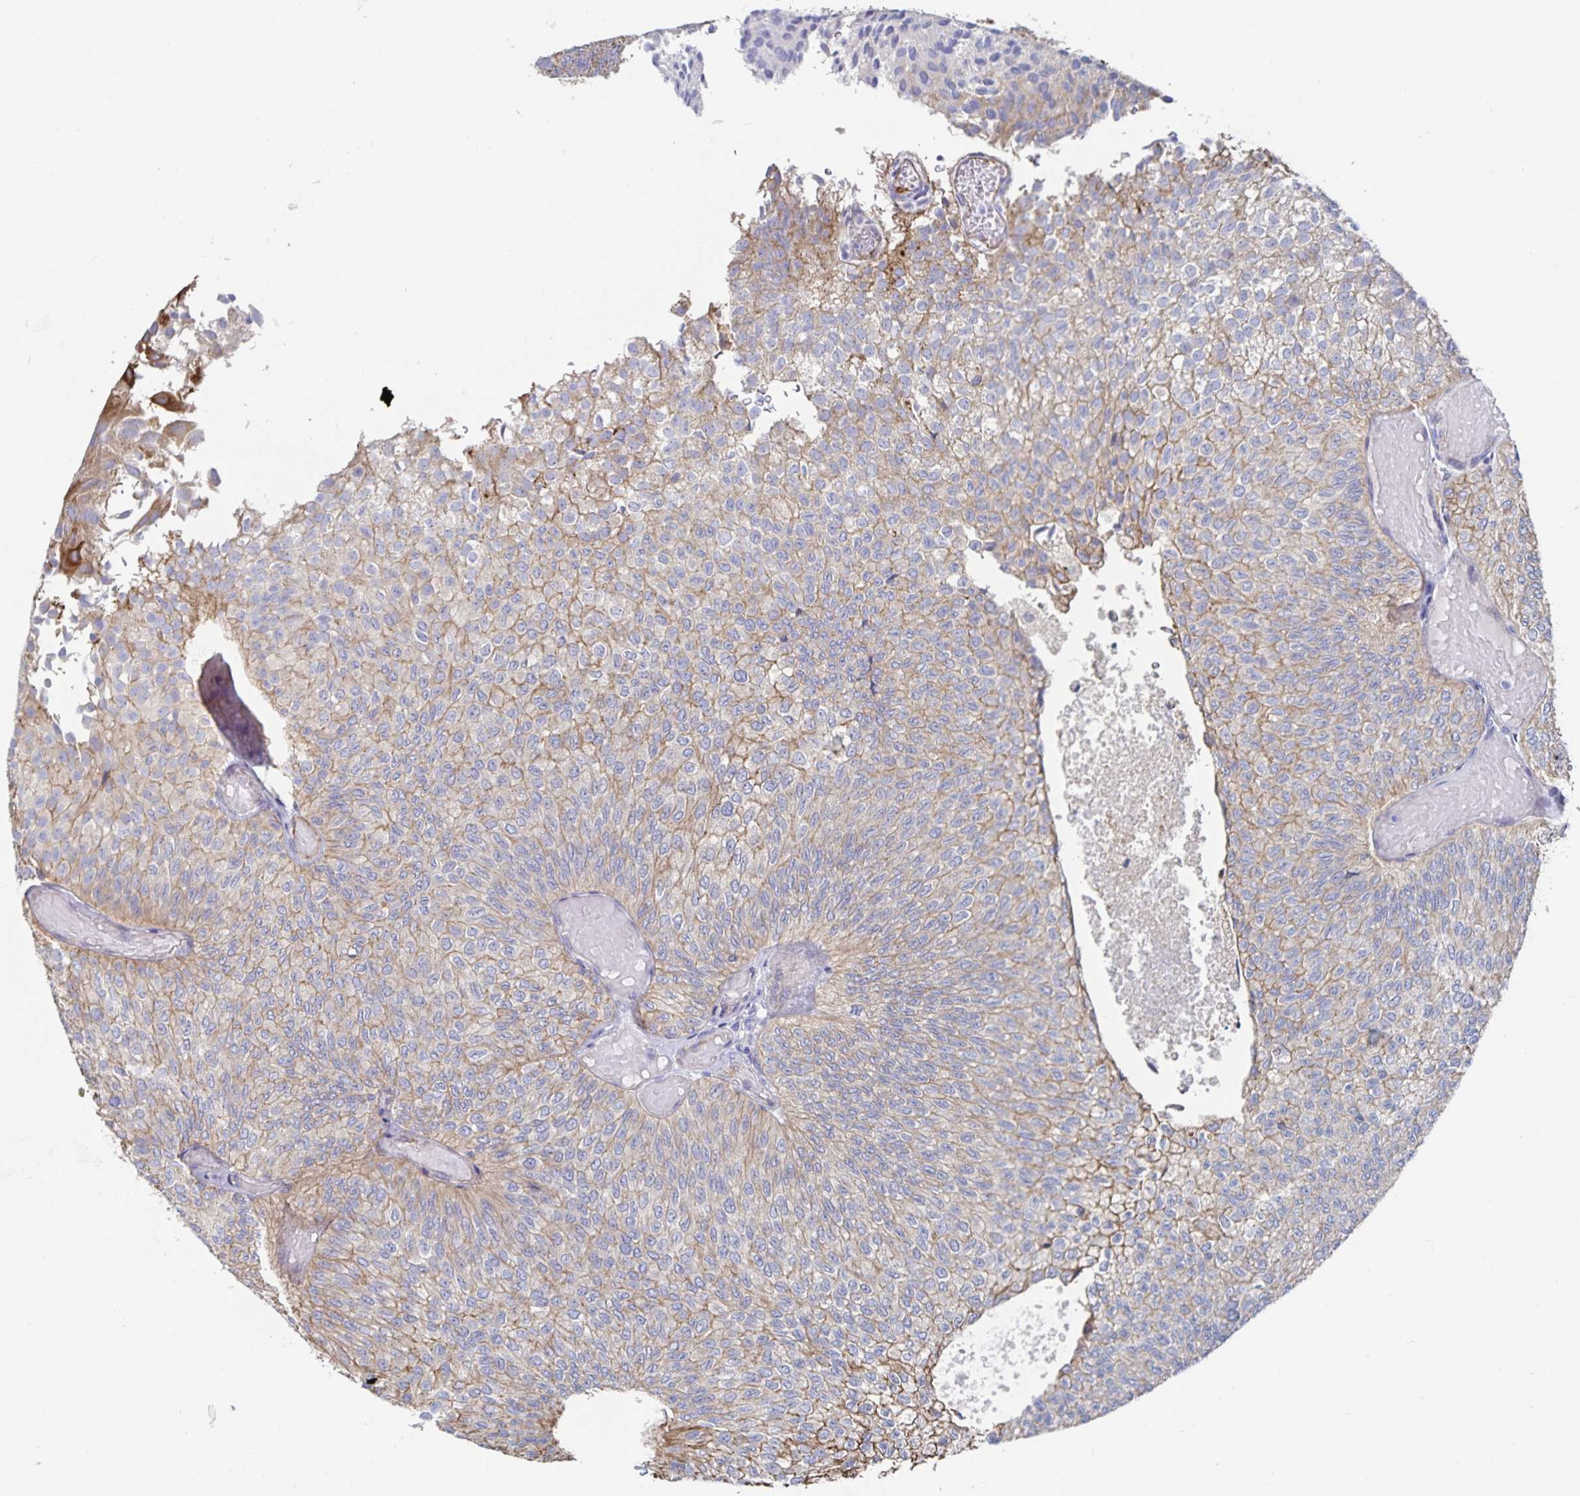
{"staining": {"intensity": "weak", "quantity": "25%-75%", "location": "cytoplasmic/membranous"}, "tissue": "urothelial cancer", "cell_type": "Tumor cells", "image_type": "cancer", "snomed": [{"axis": "morphology", "description": "Urothelial carcinoma, Low grade"}, {"axis": "topography", "description": "Urinary bladder"}], "caption": "Urothelial cancer was stained to show a protein in brown. There is low levels of weak cytoplasmic/membranous staining in approximately 25%-75% of tumor cells.", "gene": "SSTR1", "patient": {"sex": "male", "age": 78}}